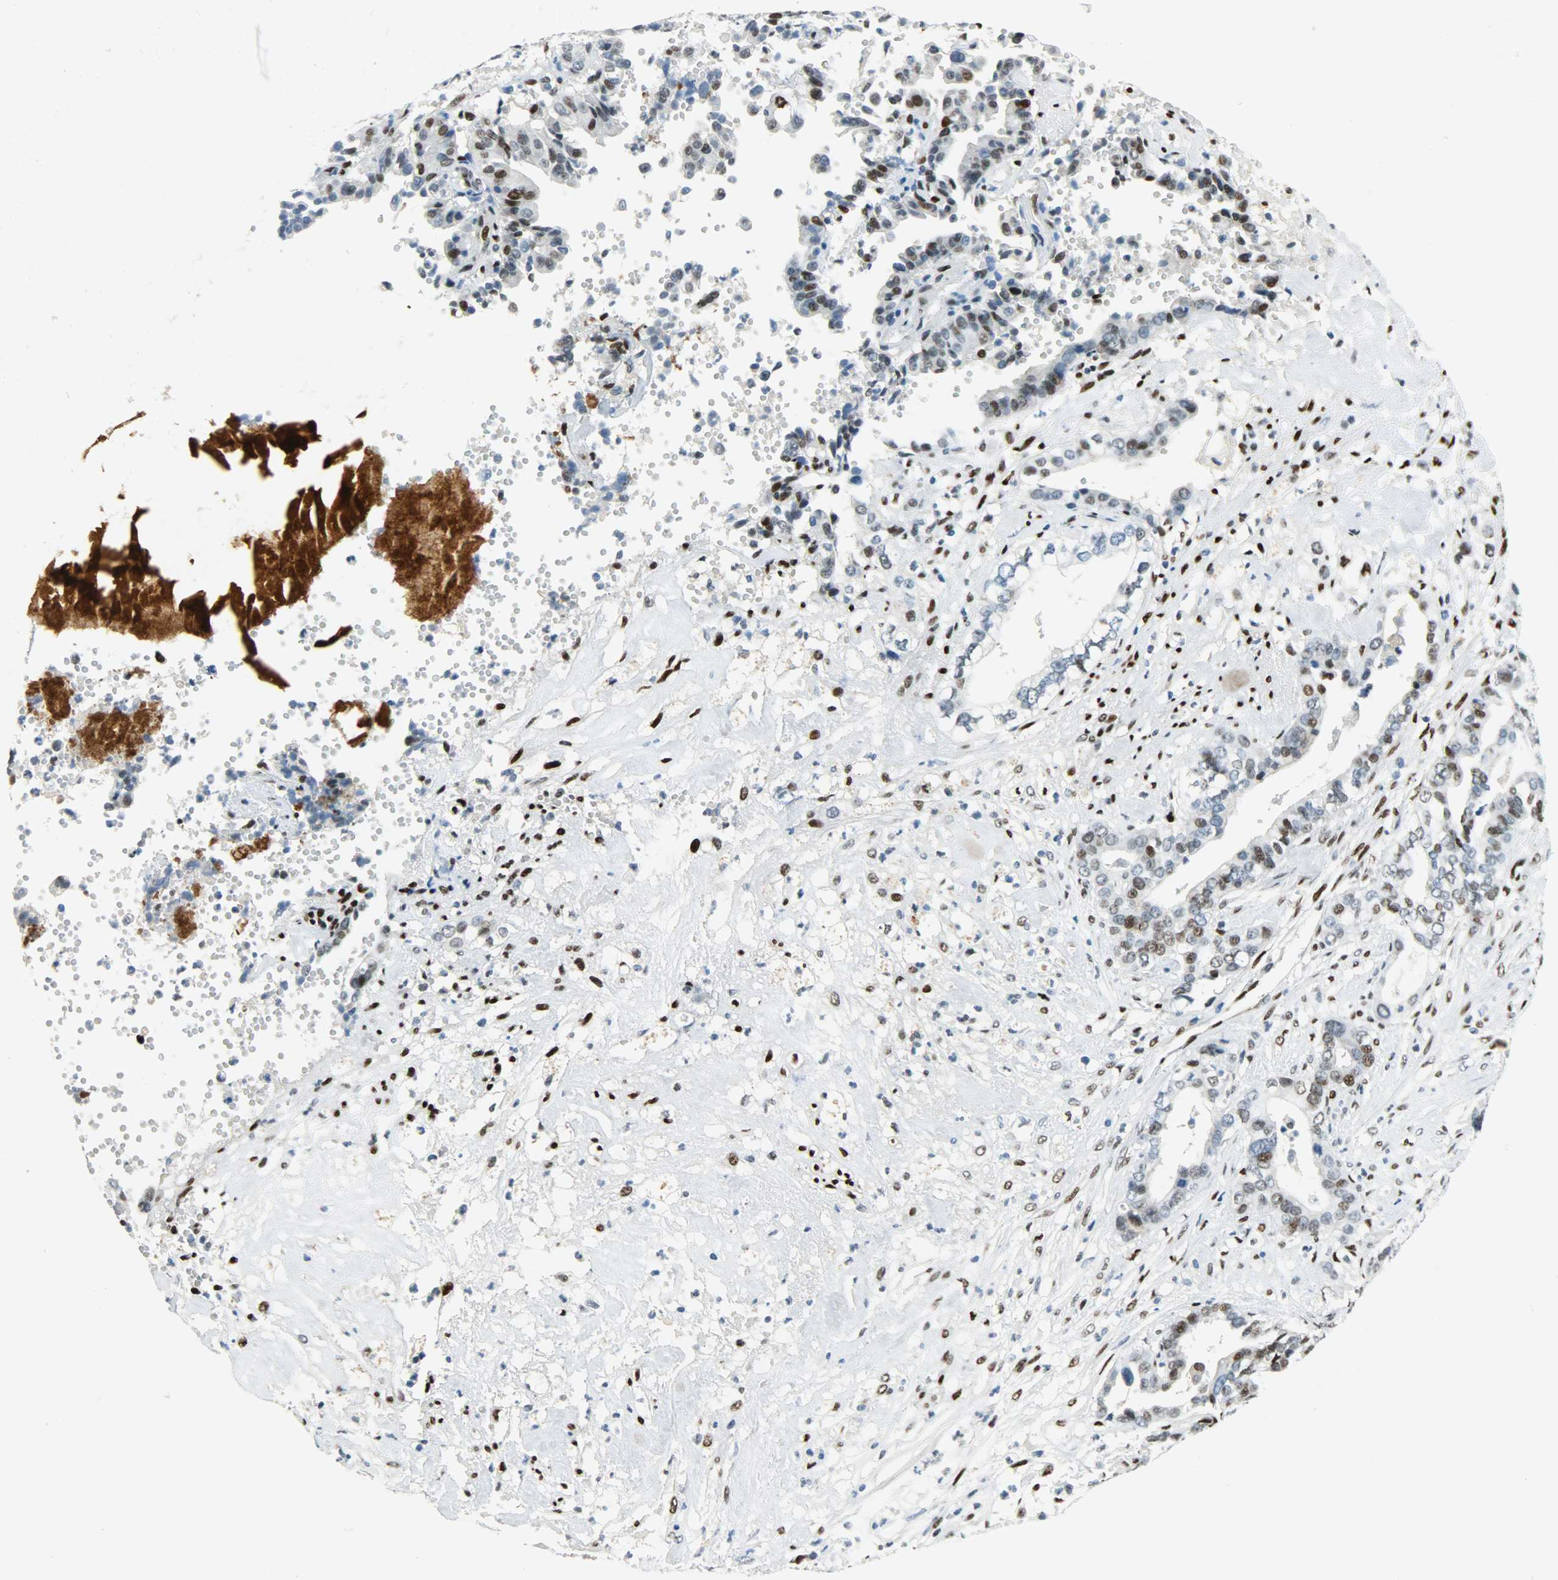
{"staining": {"intensity": "weak", "quantity": "<25%", "location": "nuclear"}, "tissue": "liver cancer", "cell_type": "Tumor cells", "image_type": "cancer", "snomed": [{"axis": "morphology", "description": "Cholangiocarcinoma"}, {"axis": "topography", "description": "Liver"}], "caption": "There is no significant expression in tumor cells of liver cholangiocarcinoma.", "gene": "JUNB", "patient": {"sex": "female", "age": 61}}